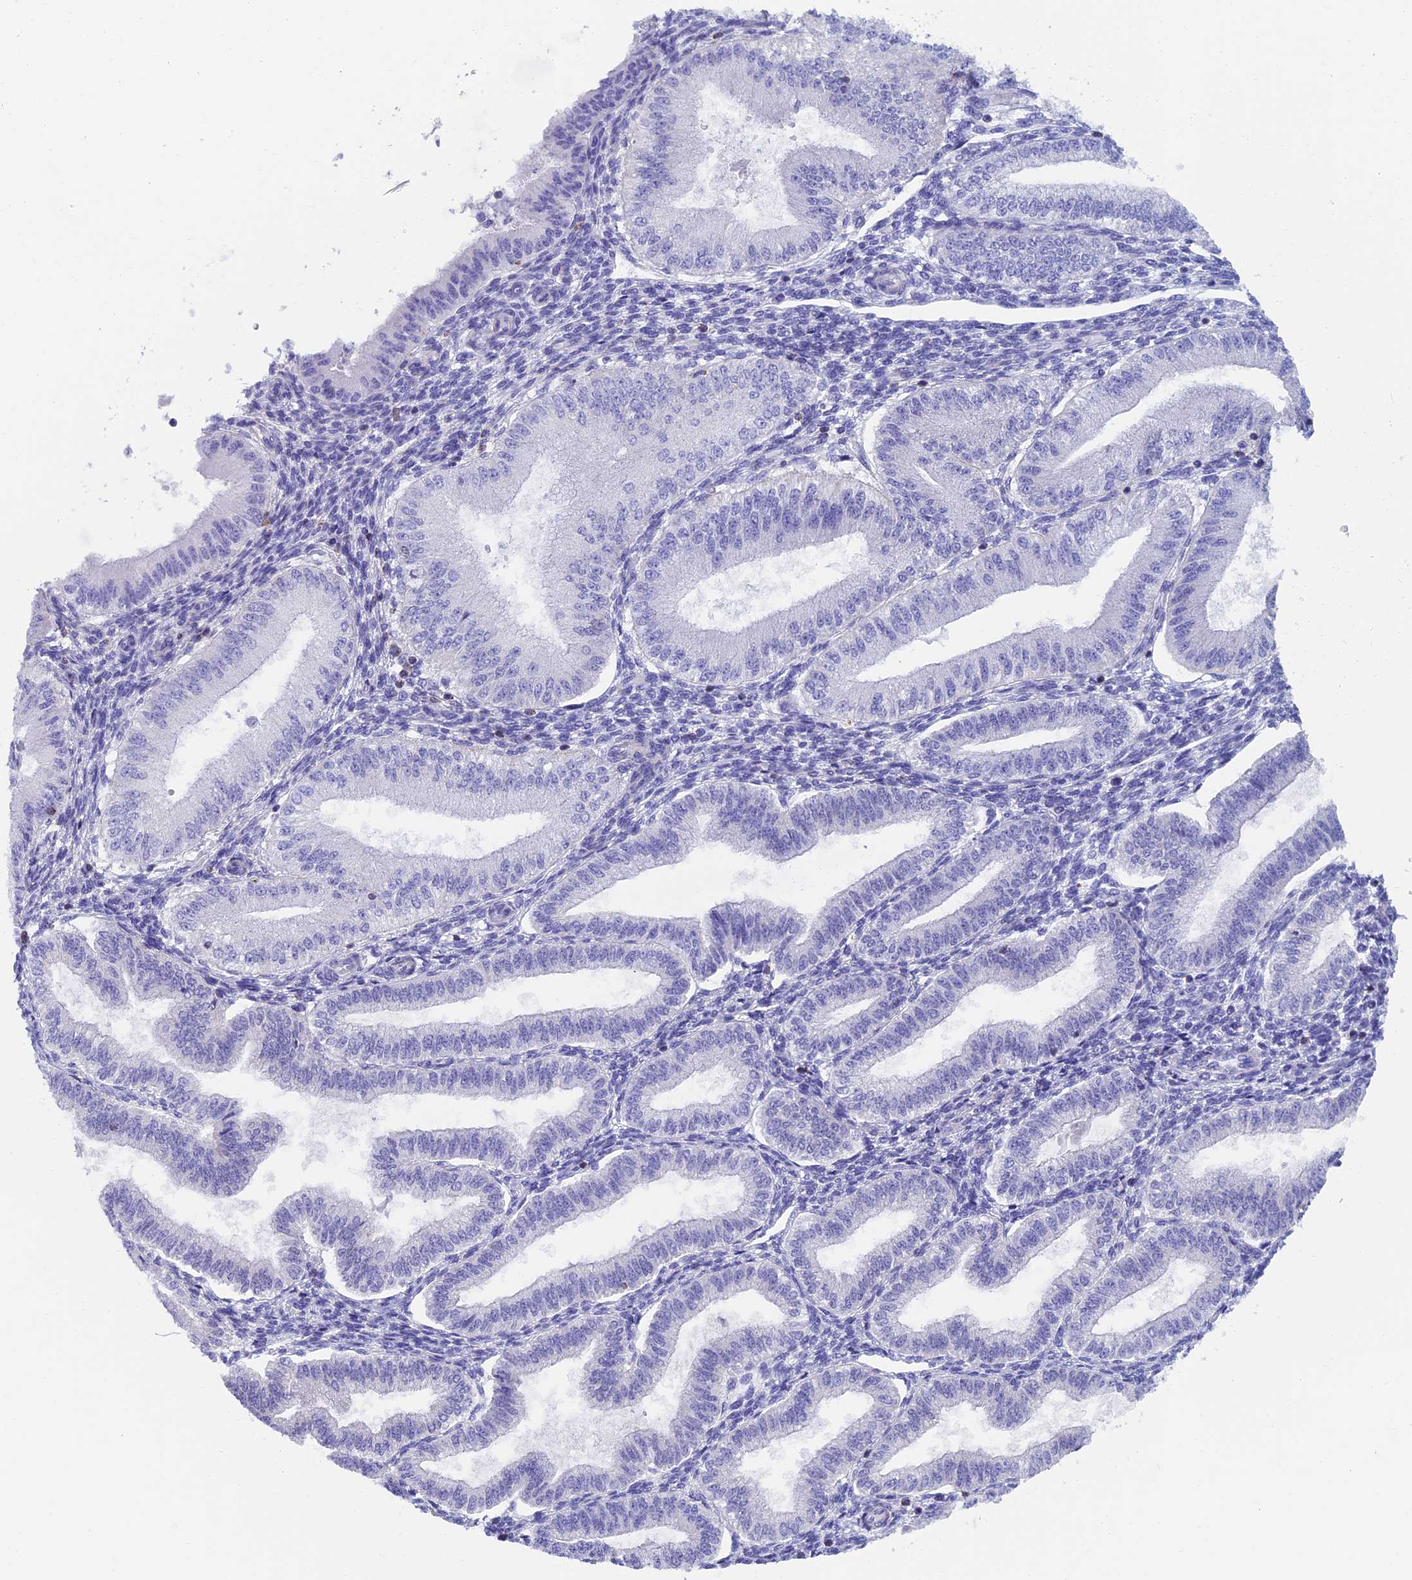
{"staining": {"intensity": "negative", "quantity": "none", "location": "none"}, "tissue": "endometrium", "cell_type": "Cells in endometrial stroma", "image_type": "normal", "snomed": [{"axis": "morphology", "description": "Normal tissue, NOS"}, {"axis": "topography", "description": "Endometrium"}], "caption": "The histopathology image exhibits no significant positivity in cells in endometrial stroma of endometrium. Nuclei are stained in blue.", "gene": "SEPTIN1", "patient": {"sex": "female", "age": 39}}